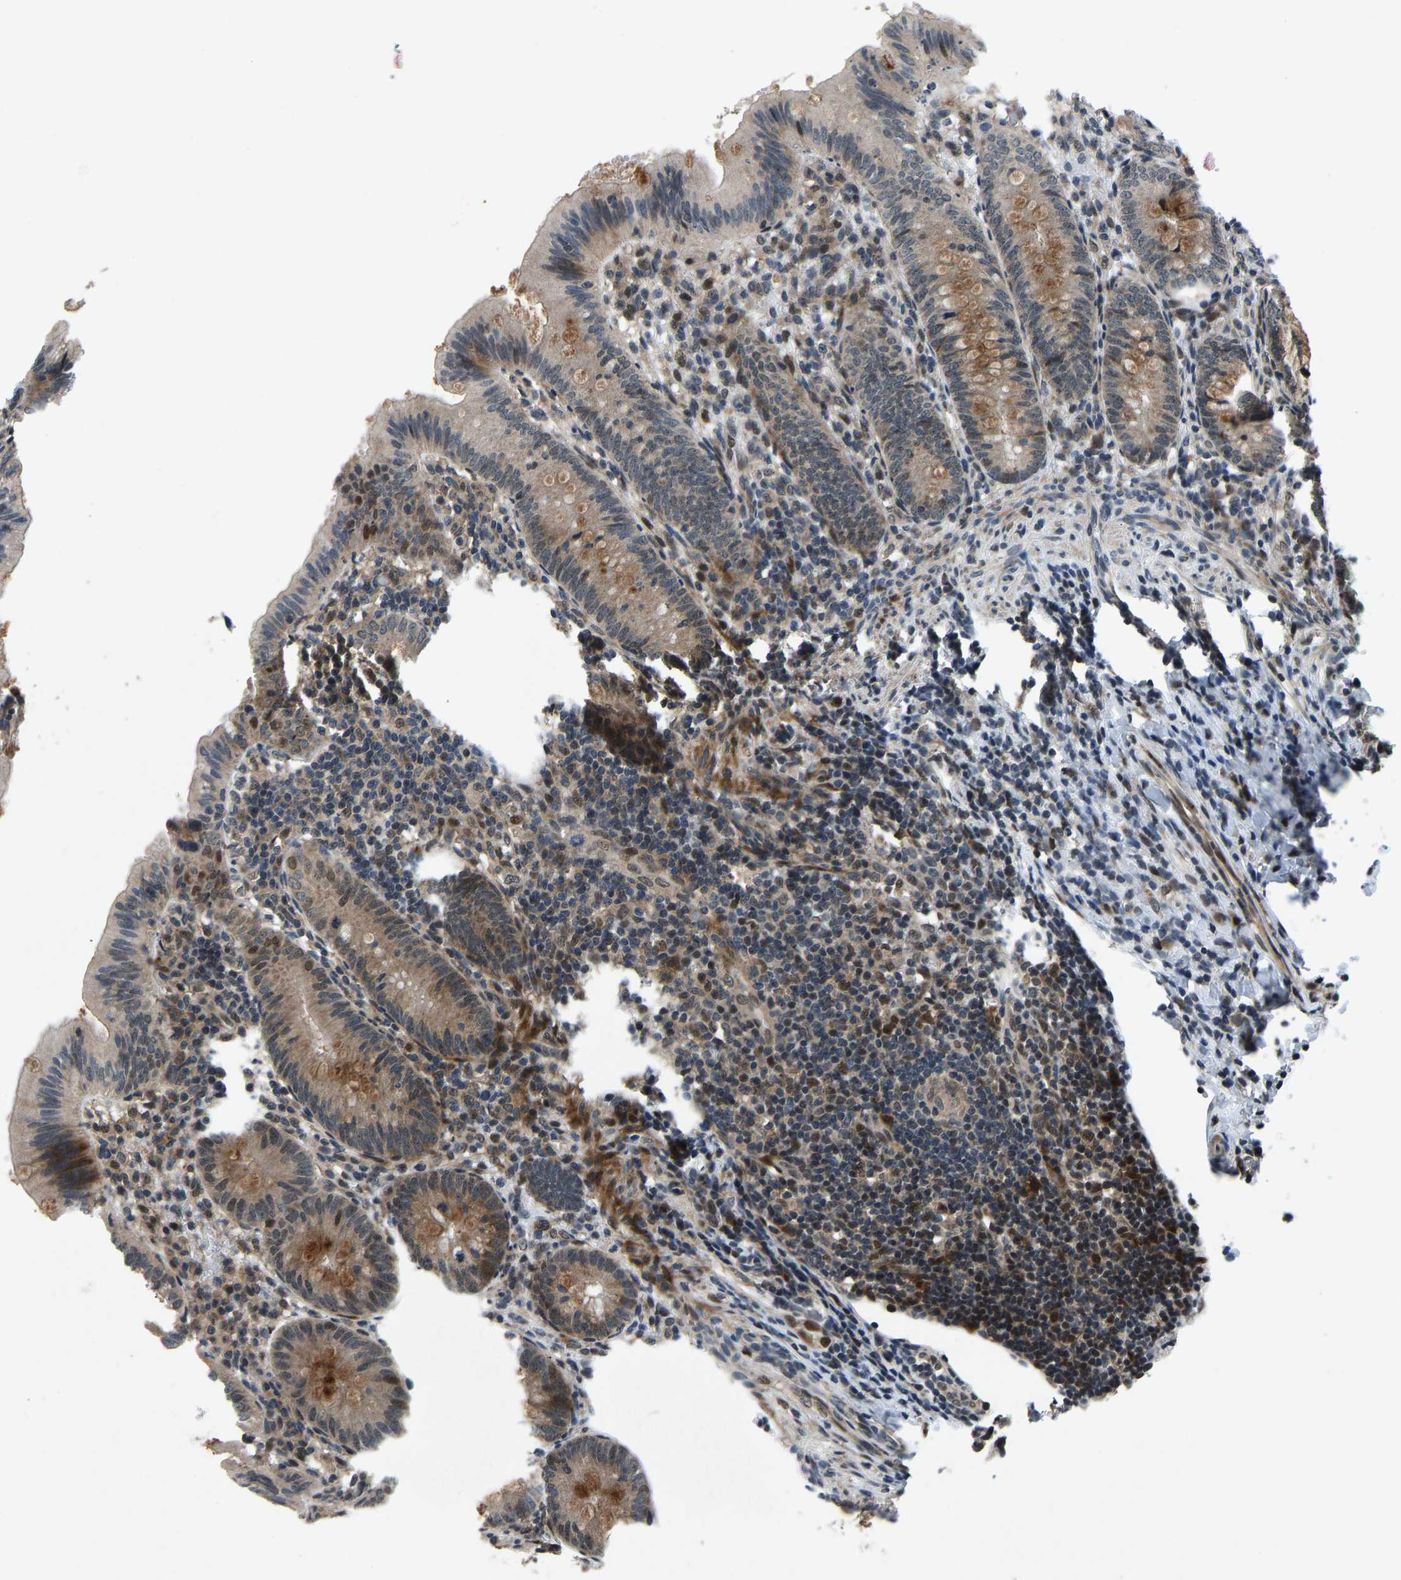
{"staining": {"intensity": "moderate", "quantity": ">75%", "location": "cytoplasmic/membranous"}, "tissue": "appendix", "cell_type": "Glandular cells", "image_type": "normal", "snomed": [{"axis": "morphology", "description": "Normal tissue, NOS"}, {"axis": "topography", "description": "Appendix"}], "caption": "Brown immunohistochemical staining in unremarkable human appendix shows moderate cytoplasmic/membranous staining in about >75% of glandular cells.", "gene": "RLIM", "patient": {"sex": "male", "age": 1}}